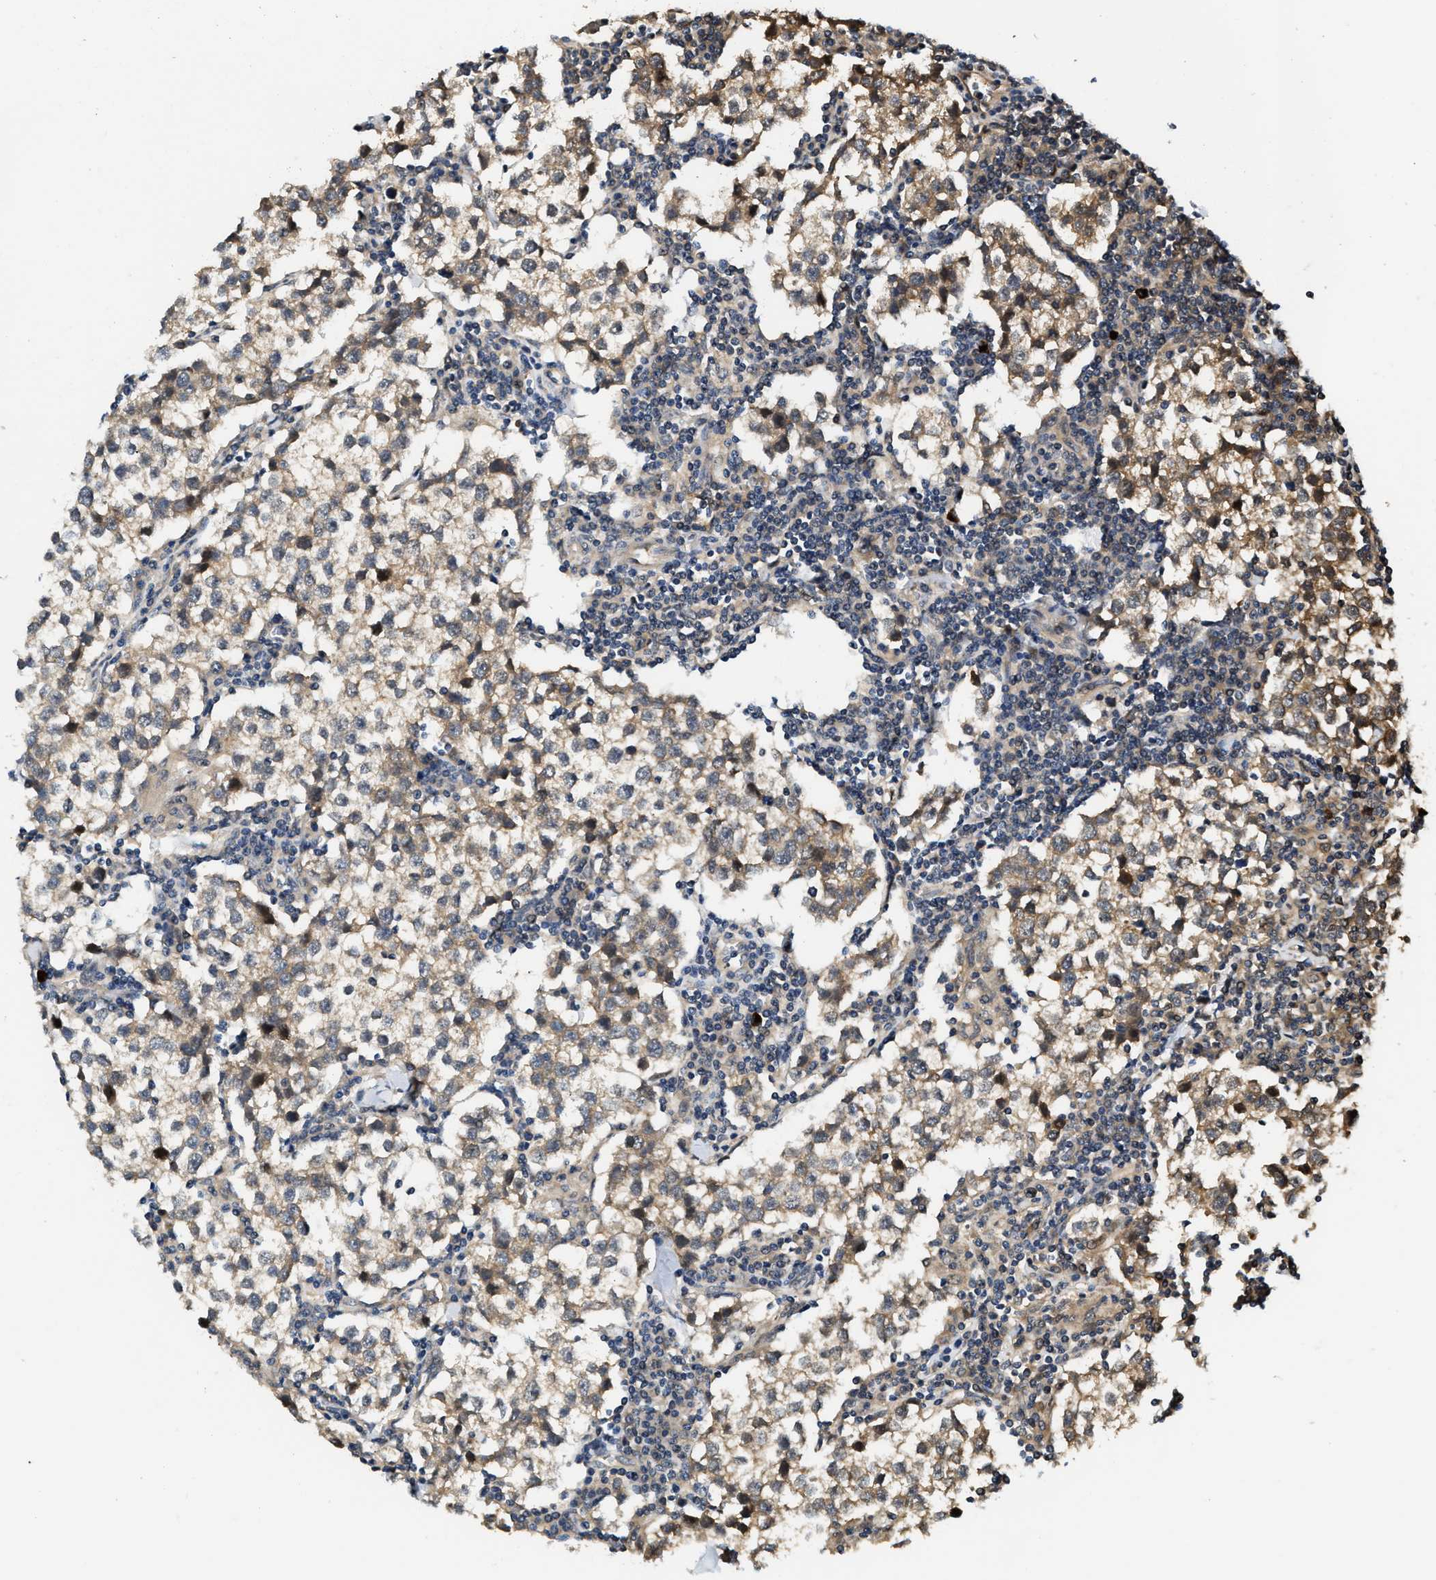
{"staining": {"intensity": "moderate", "quantity": "25%-75%", "location": "cytoplasmic/membranous"}, "tissue": "testis cancer", "cell_type": "Tumor cells", "image_type": "cancer", "snomed": [{"axis": "morphology", "description": "Seminoma, NOS"}, {"axis": "morphology", "description": "Carcinoma, Embryonal, NOS"}, {"axis": "topography", "description": "Testis"}], "caption": "A brown stain highlights moderate cytoplasmic/membranous staining of a protein in human embryonal carcinoma (testis) tumor cells.", "gene": "TUT7", "patient": {"sex": "male", "age": 36}}